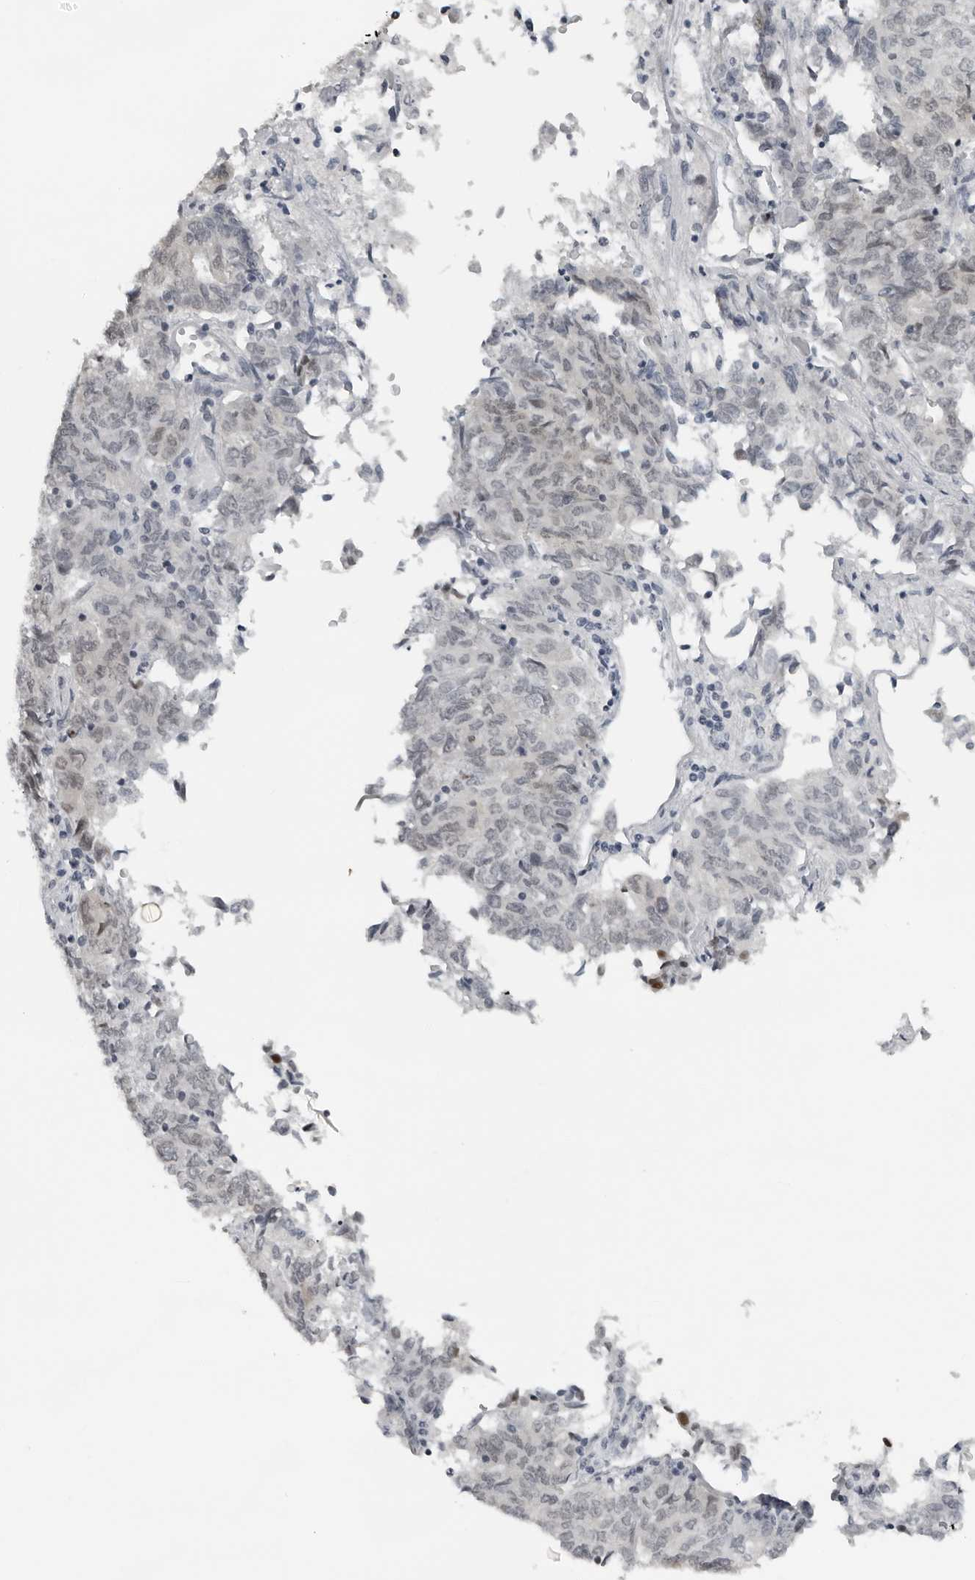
{"staining": {"intensity": "negative", "quantity": "none", "location": "none"}, "tissue": "endometrial cancer", "cell_type": "Tumor cells", "image_type": "cancer", "snomed": [{"axis": "morphology", "description": "Adenocarcinoma, NOS"}, {"axis": "topography", "description": "Endometrium"}], "caption": "IHC of endometrial adenocarcinoma reveals no expression in tumor cells. (DAB (3,3'-diaminobenzidine) immunohistochemistry (IHC) with hematoxylin counter stain).", "gene": "PPP1R42", "patient": {"sex": "female", "age": 80}}